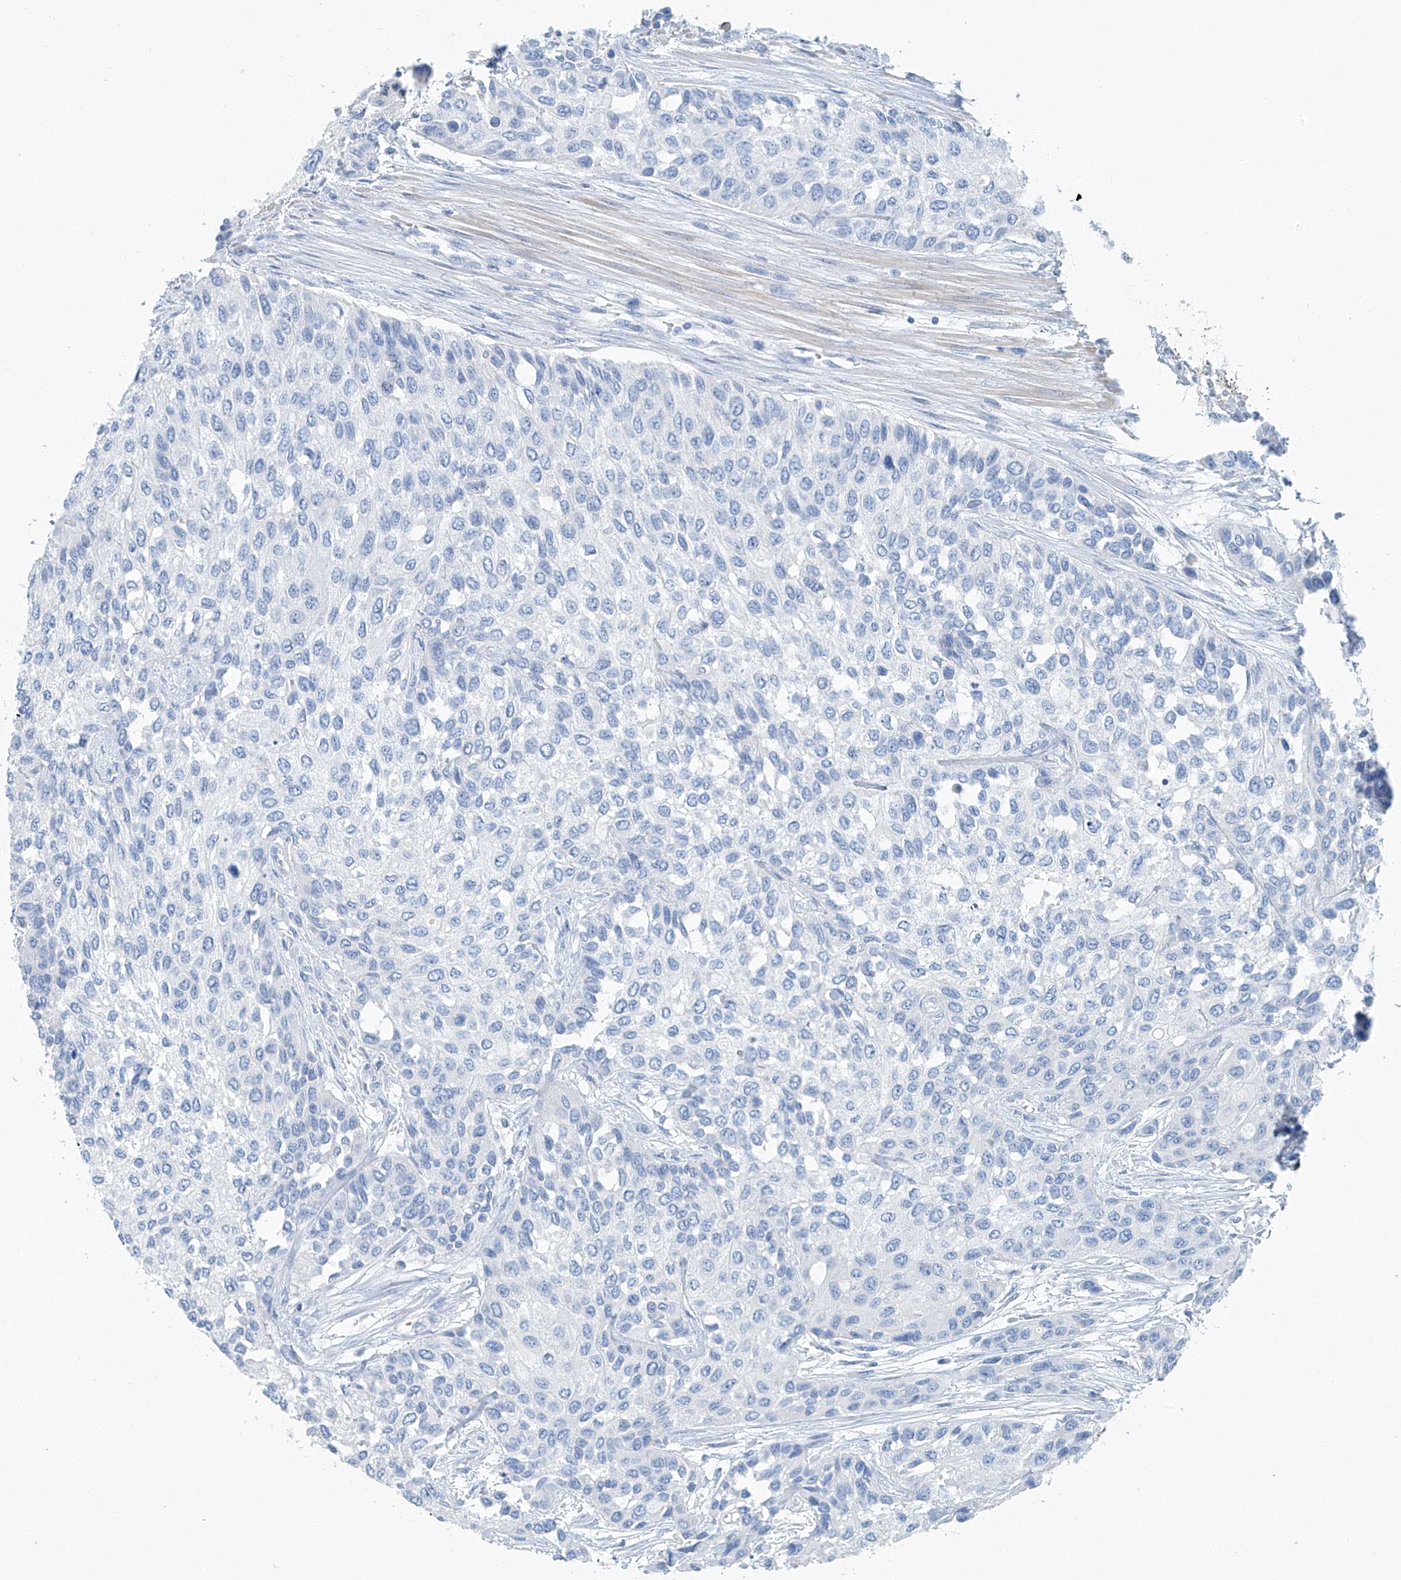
{"staining": {"intensity": "negative", "quantity": "none", "location": "none"}, "tissue": "urothelial cancer", "cell_type": "Tumor cells", "image_type": "cancer", "snomed": [{"axis": "morphology", "description": "Normal tissue, NOS"}, {"axis": "morphology", "description": "Urothelial carcinoma, High grade"}, {"axis": "topography", "description": "Vascular tissue"}, {"axis": "topography", "description": "Urinary bladder"}], "caption": "Immunohistochemistry (IHC) histopathology image of human urothelial carcinoma (high-grade) stained for a protein (brown), which shows no expression in tumor cells. Nuclei are stained in blue.", "gene": "C1orf87", "patient": {"sex": "female", "age": 56}}